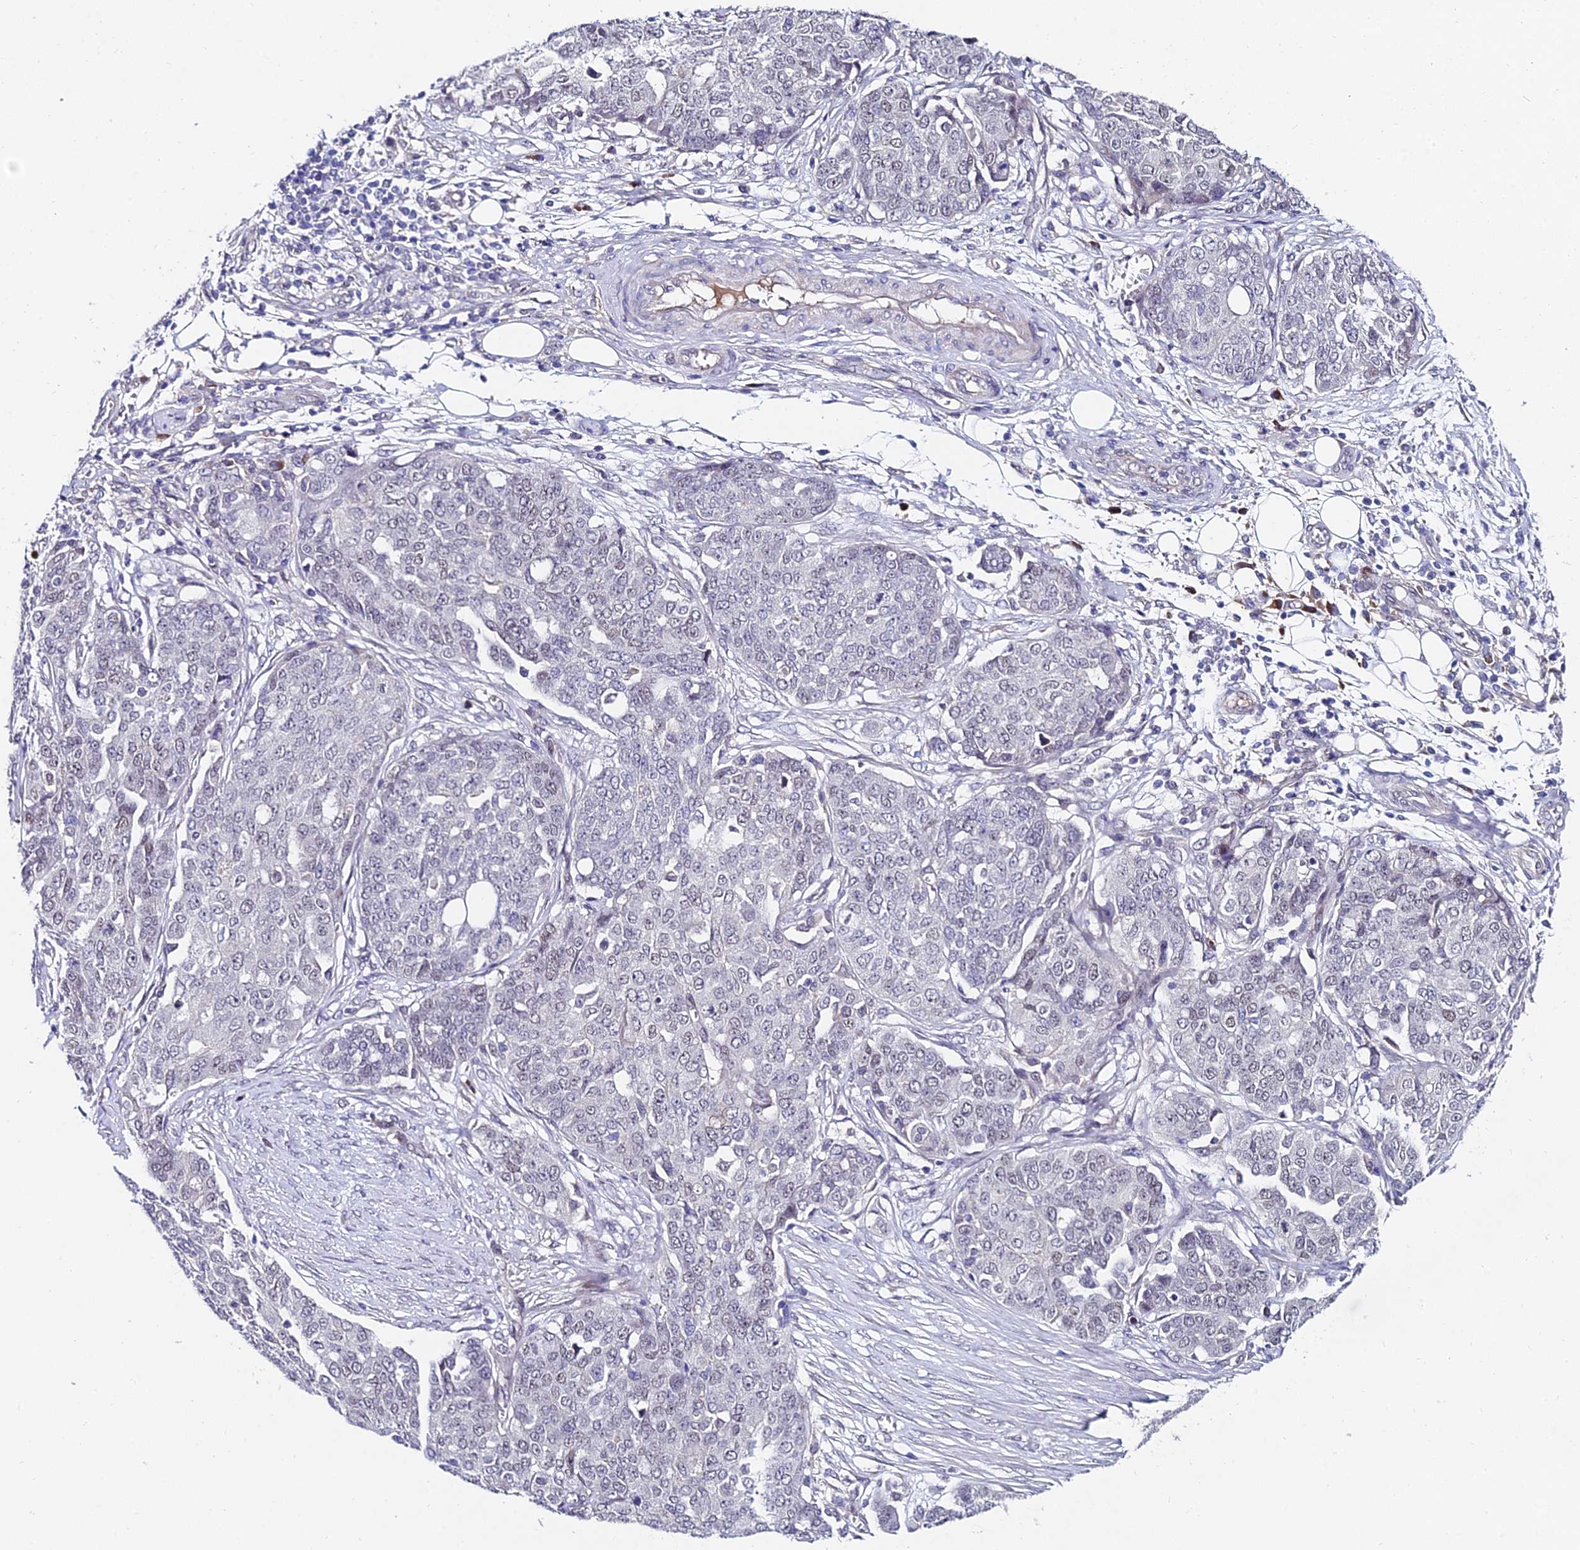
{"staining": {"intensity": "weak", "quantity": "<25%", "location": "nuclear"}, "tissue": "ovarian cancer", "cell_type": "Tumor cells", "image_type": "cancer", "snomed": [{"axis": "morphology", "description": "Cystadenocarcinoma, serous, NOS"}, {"axis": "topography", "description": "Soft tissue"}, {"axis": "topography", "description": "Ovary"}], "caption": "Tumor cells show no significant protein expression in serous cystadenocarcinoma (ovarian). Brightfield microscopy of immunohistochemistry stained with DAB (brown) and hematoxylin (blue), captured at high magnification.", "gene": "TRIM24", "patient": {"sex": "female", "age": 57}}